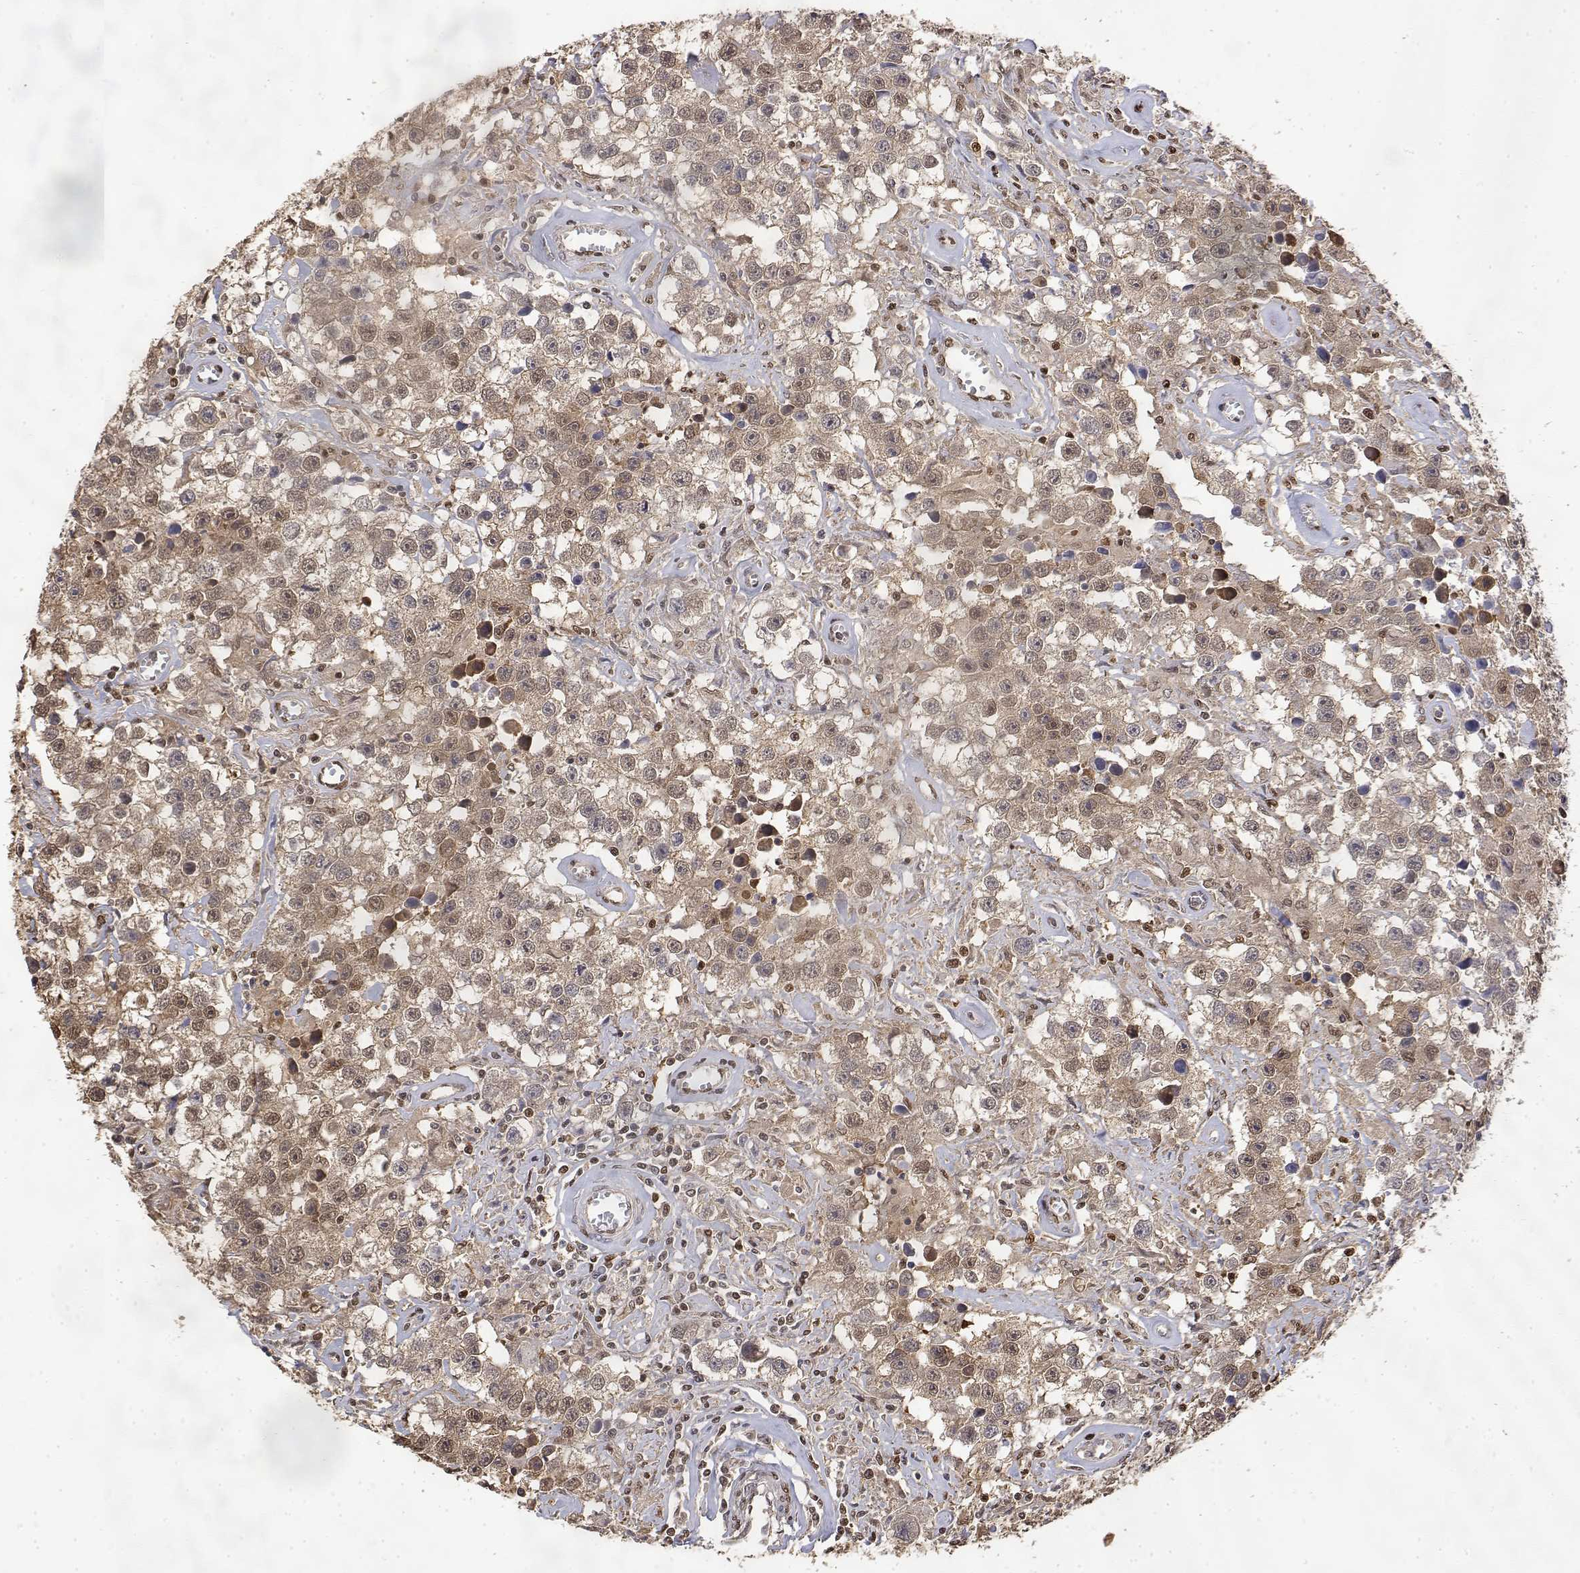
{"staining": {"intensity": "weak", "quantity": ">75%", "location": "cytoplasmic/membranous"}, "tissue": "testis cancer", "cell_type": "Tumor cells", "image_type": "cancer", "snomed": [{"axis": "morphology", "description": "Seminoma, NOS"}, {"axis": "topography", "description": "Testis"}], "caption": "Testis cancer (seminoma) stained for a protein (brown) shows weak cytoplasmic/membranous positive expression in about >75% of tumor cells.", "gene": "TPI1", "patient": {"sex": "male", "age": 43}}